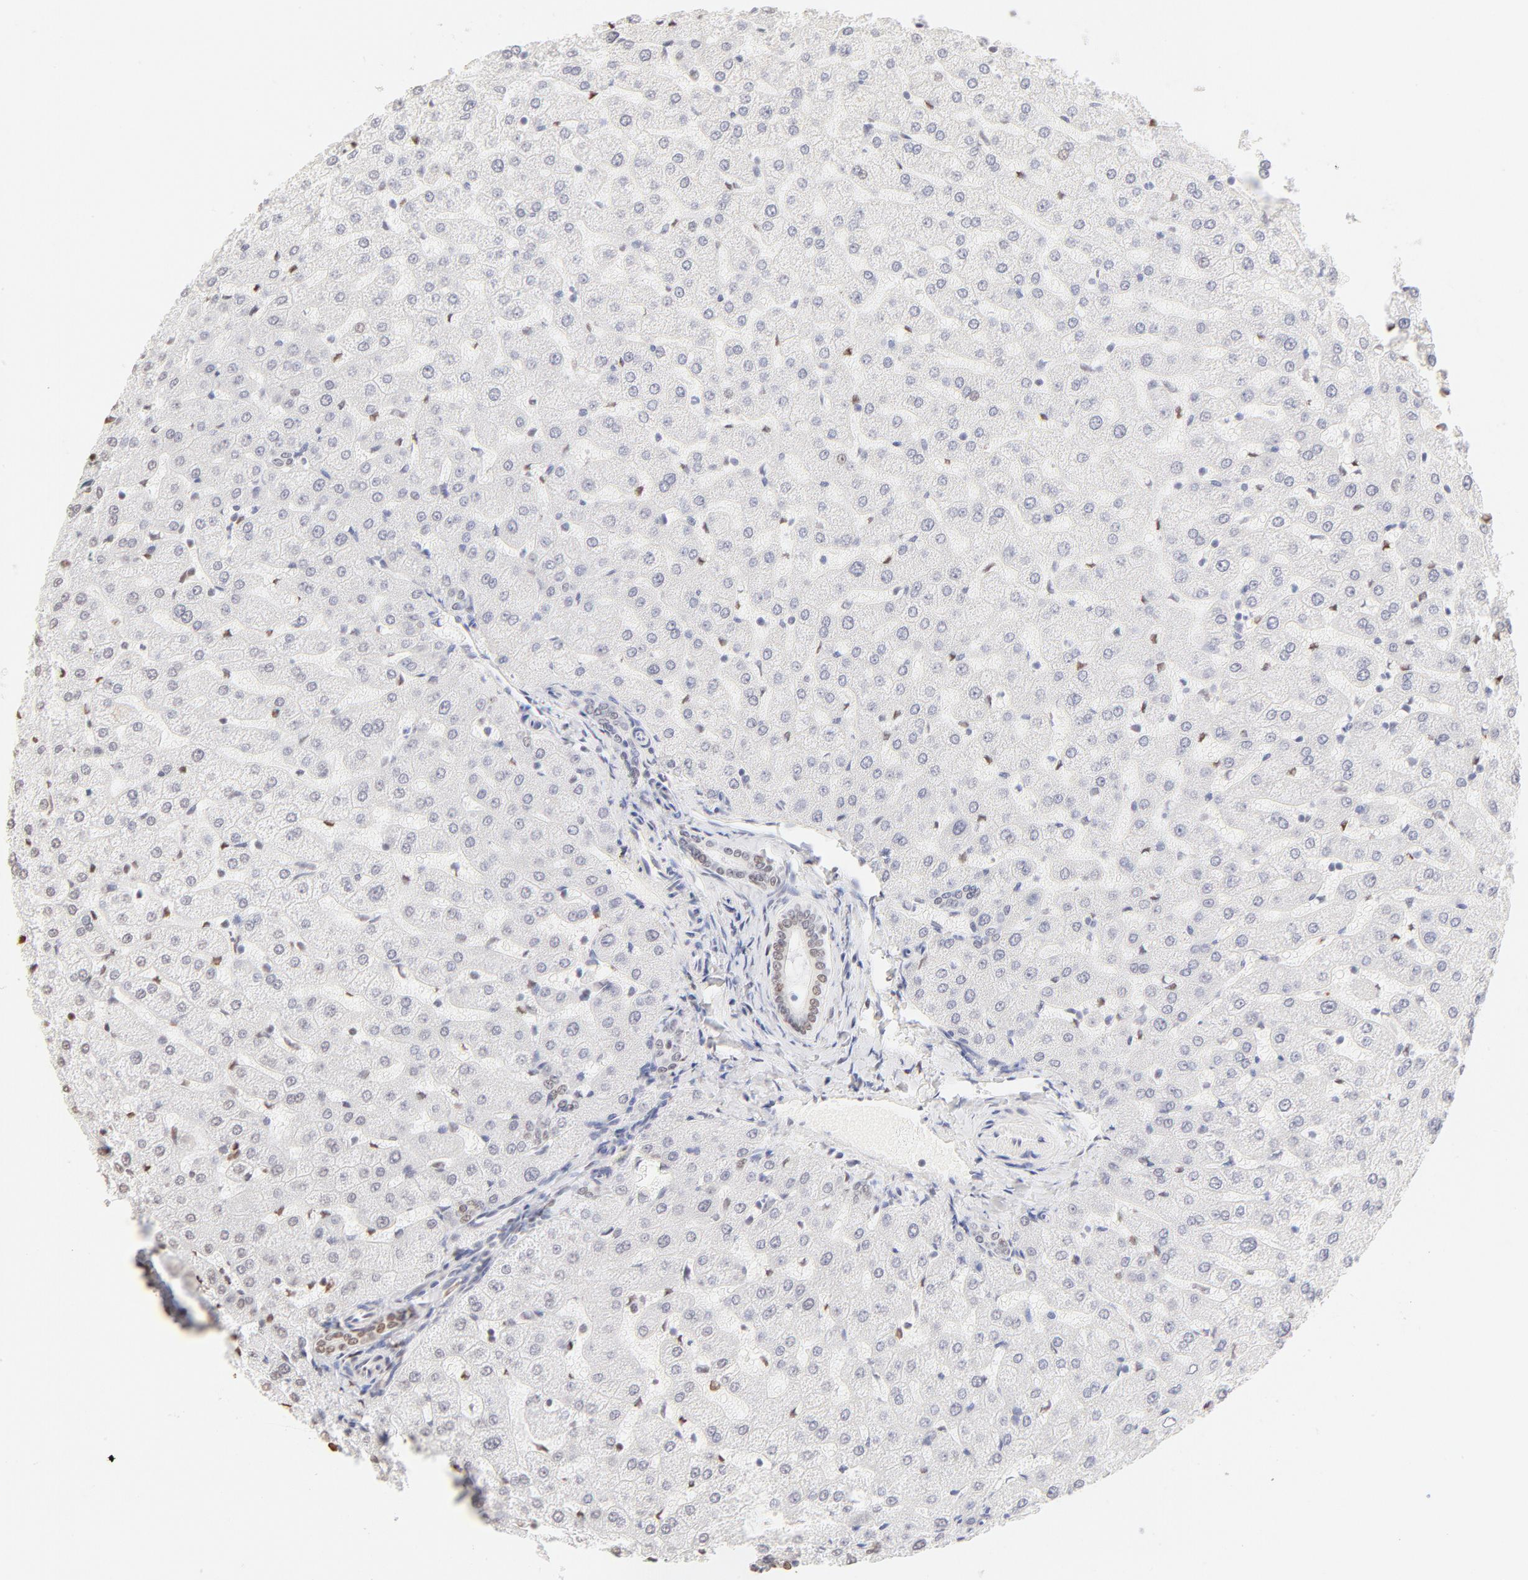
{"staining": {"intensity": "moderate", "quantity": "25%-75%", "location": "nuclear"}, "tissue": "liver", "cell_type": "Cholangiocytes", "image_type": "normal", "snomed": [{"axis": "morphology", "description": "Normal tissue, NOS"}, {"axis": "morphology", "description": "Fibrosis, NOS"}, {"axis": "topography", "description": "Liver"}], "caption": "The image reveals immunohistochemical staining of unremarkable liver. There is moderate nuclear positivity is present in about 25%-75% of cholangiocytes. The protein is stained brown, and the nuclei are stained in blue (DAB IHC with brightfield microscopy, high magnification).", "gene": "ZNF540", "patient": {"sex": "female", "age": 29}}